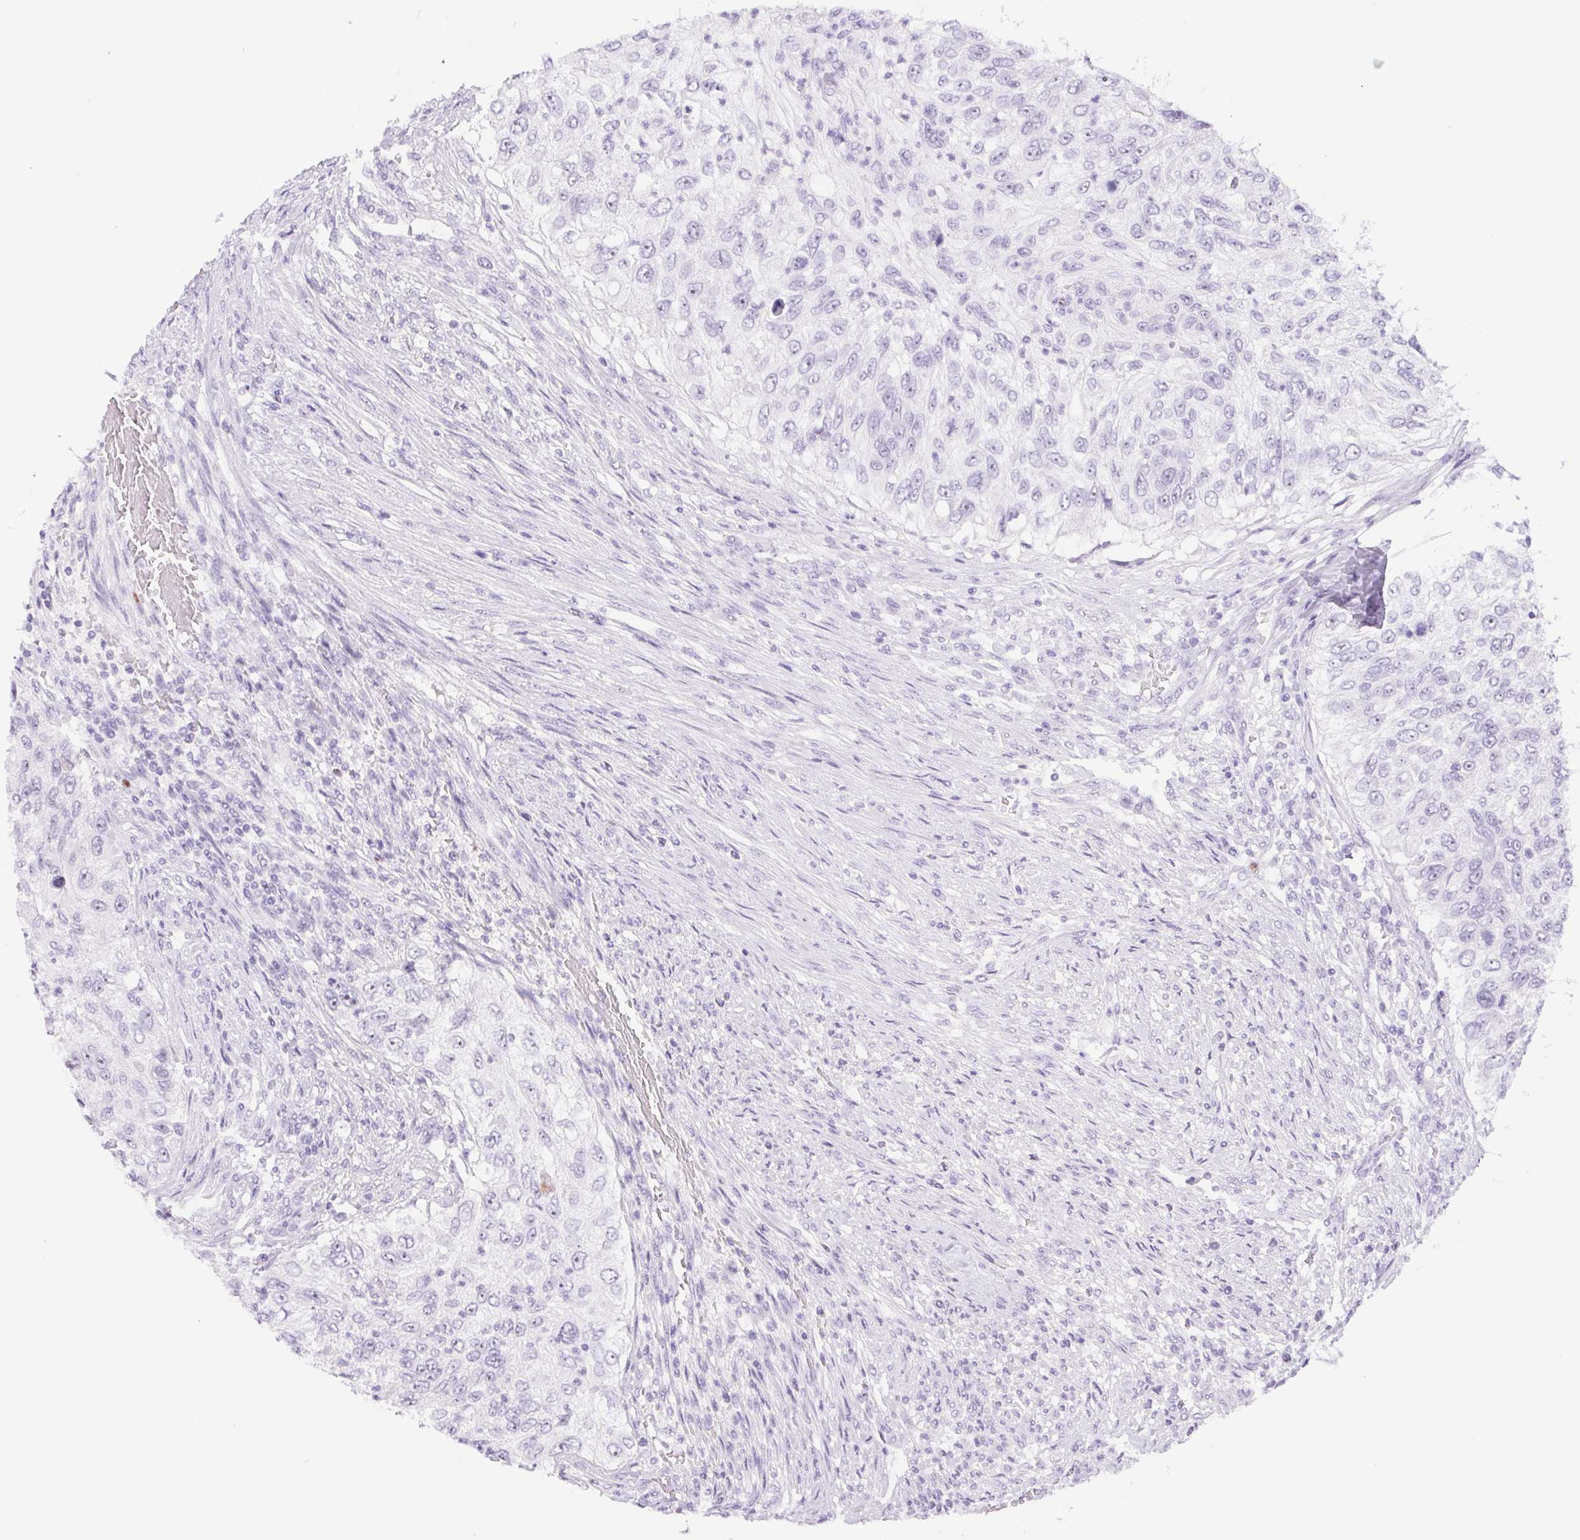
{"staining": {"intensity": "negative", "quantity": "none", "location": "none"}, "tissue": "urothelial cancer", "cell_type": "Tumor cells", "image_type": "cancer", "snomed": [{"axis": "morphology", "description": "Urothelial carcinoma, High grade"}, {"axis": "topography", "description": "Urinary bladder"}], "caption": "The histopathology image reveals no significant expression in tumor cells of urothelial cancer.", "gene": "ST8SIA3", "patient": {"sex": "female", "age": 60}}